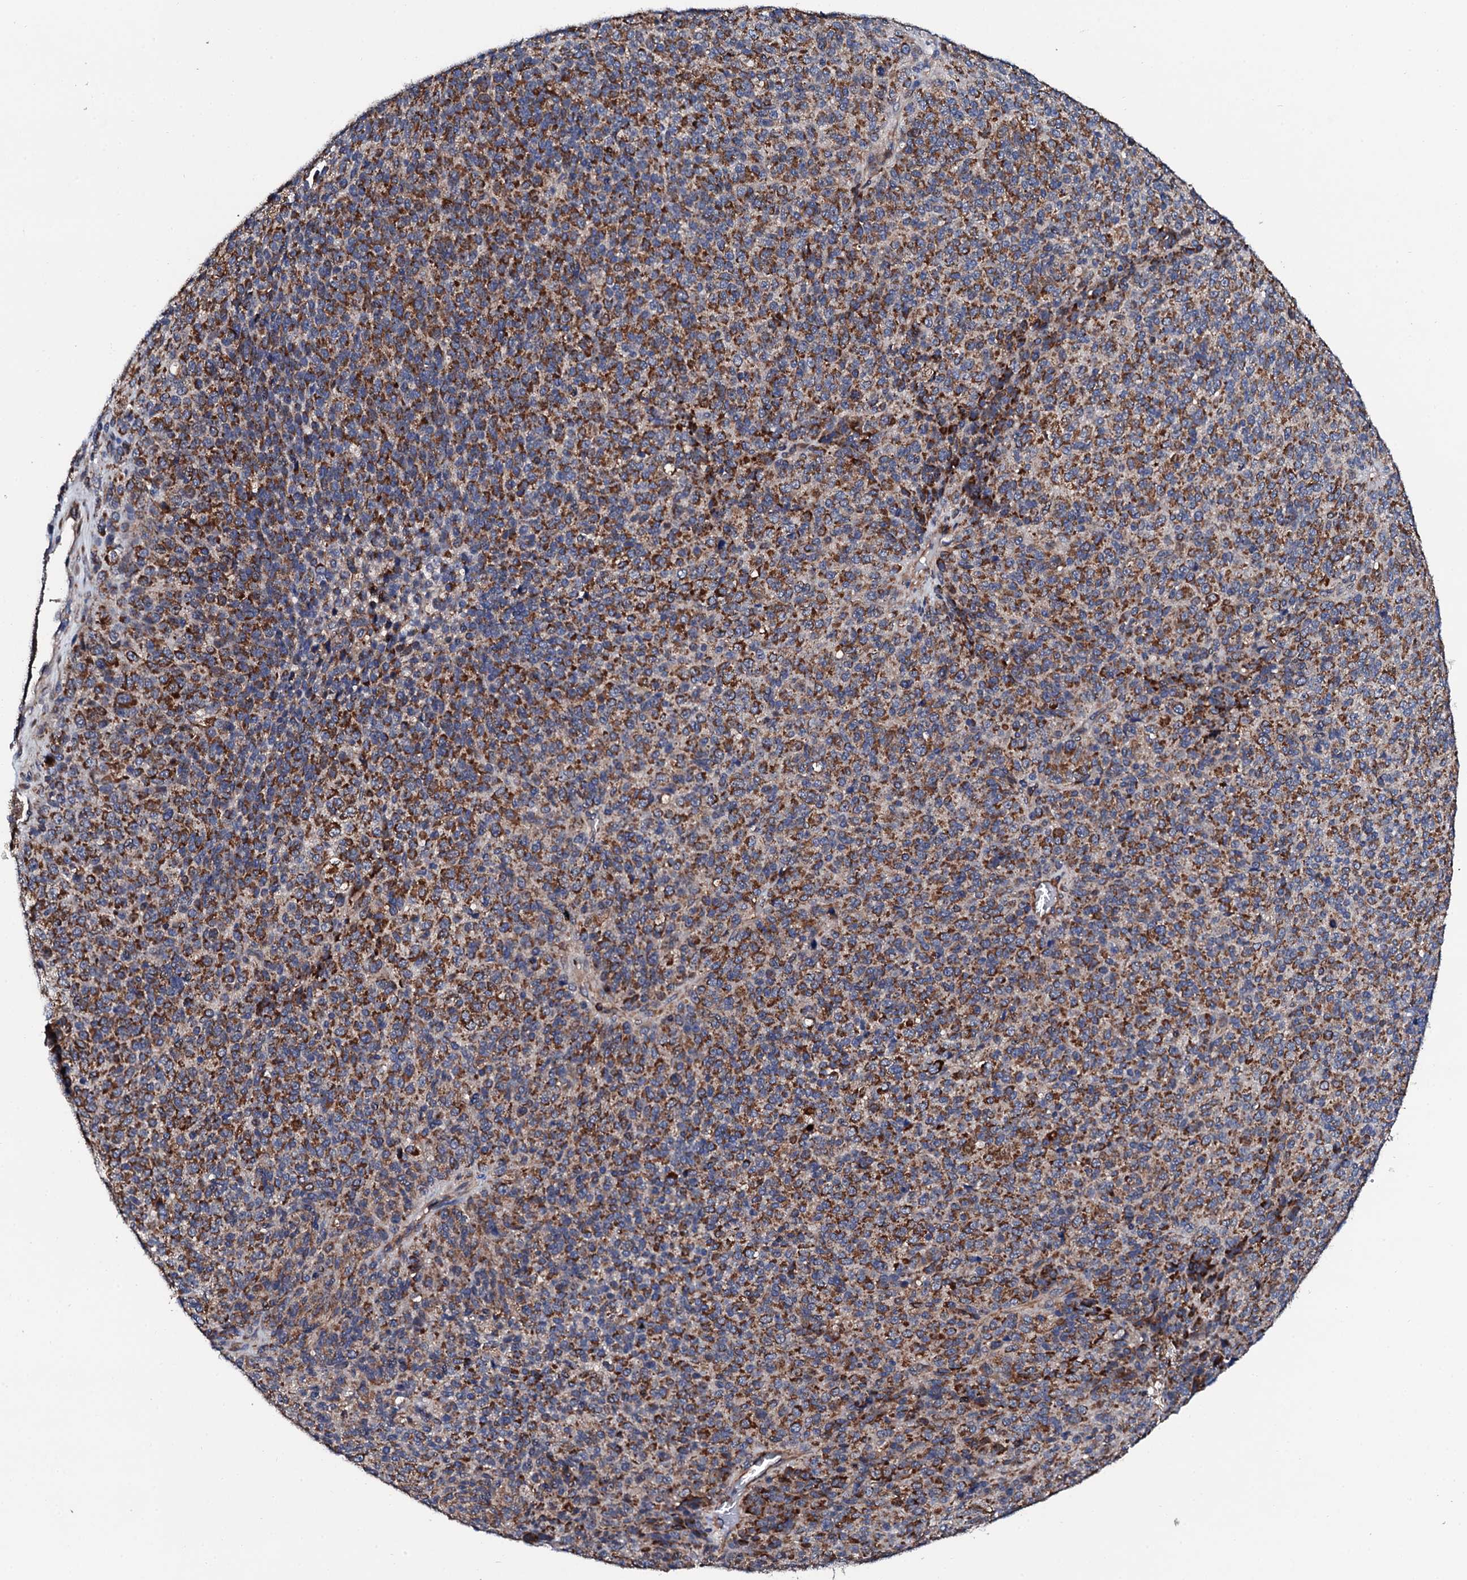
{"staining": {"intensity": "strong", "quantity": ">75%", "location": "cytoplasmic/membranous"}, "tissue": "melanoma", "cell_type": "Tumor cells", "image_type": "cancer", "snomed": [{"axis": "morphology", "description": "Malignant melanoma, Metastatic site"}, {"axis": "topography", "description": "Brain"}], "caption": "Immunohistochemical staining of human melanoma displays high levels of strong cytoplasmic/membranous staining in approximately >75% of tumor cells. (DAB IHC, brown staining for protein, blue staining for nuclei).", "gene": "COG4", "patient": {"sex": "female", "age": 56}}